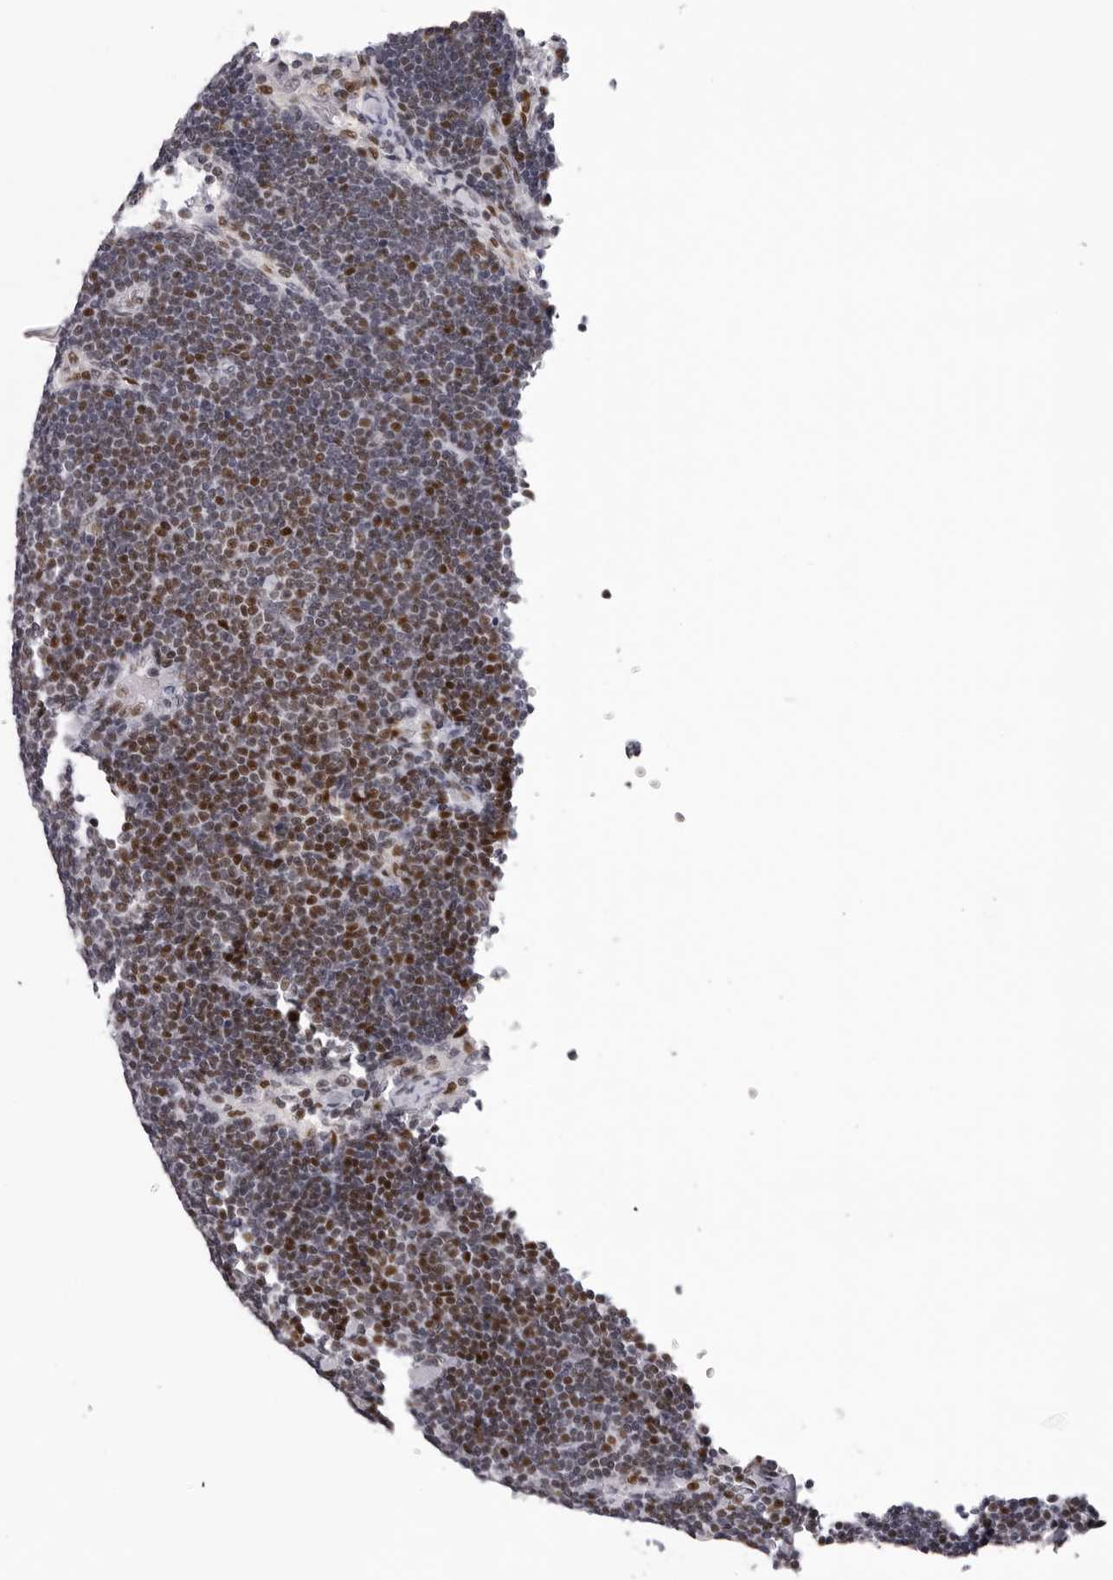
{"staining": {"intensity": "moderate", "quantity": "25%-75%", "location": "nuclear"}, "tissue": "lymph node", "cell_type": "Germinal center cells", "image_type": "normal", "snomed": [{"axis": "morphology", "description": "Normal tissue, NOS"}, {"axis": "topography", "description": "Lymph node"}], "caption": "Moderate nuclear staining for a protein is identified in approximately 25%-75% of germinal center cells of unremarkable lymph node using IHC.", "gene": "OGG1", "patient": {"sex": "male", "age": 63}}